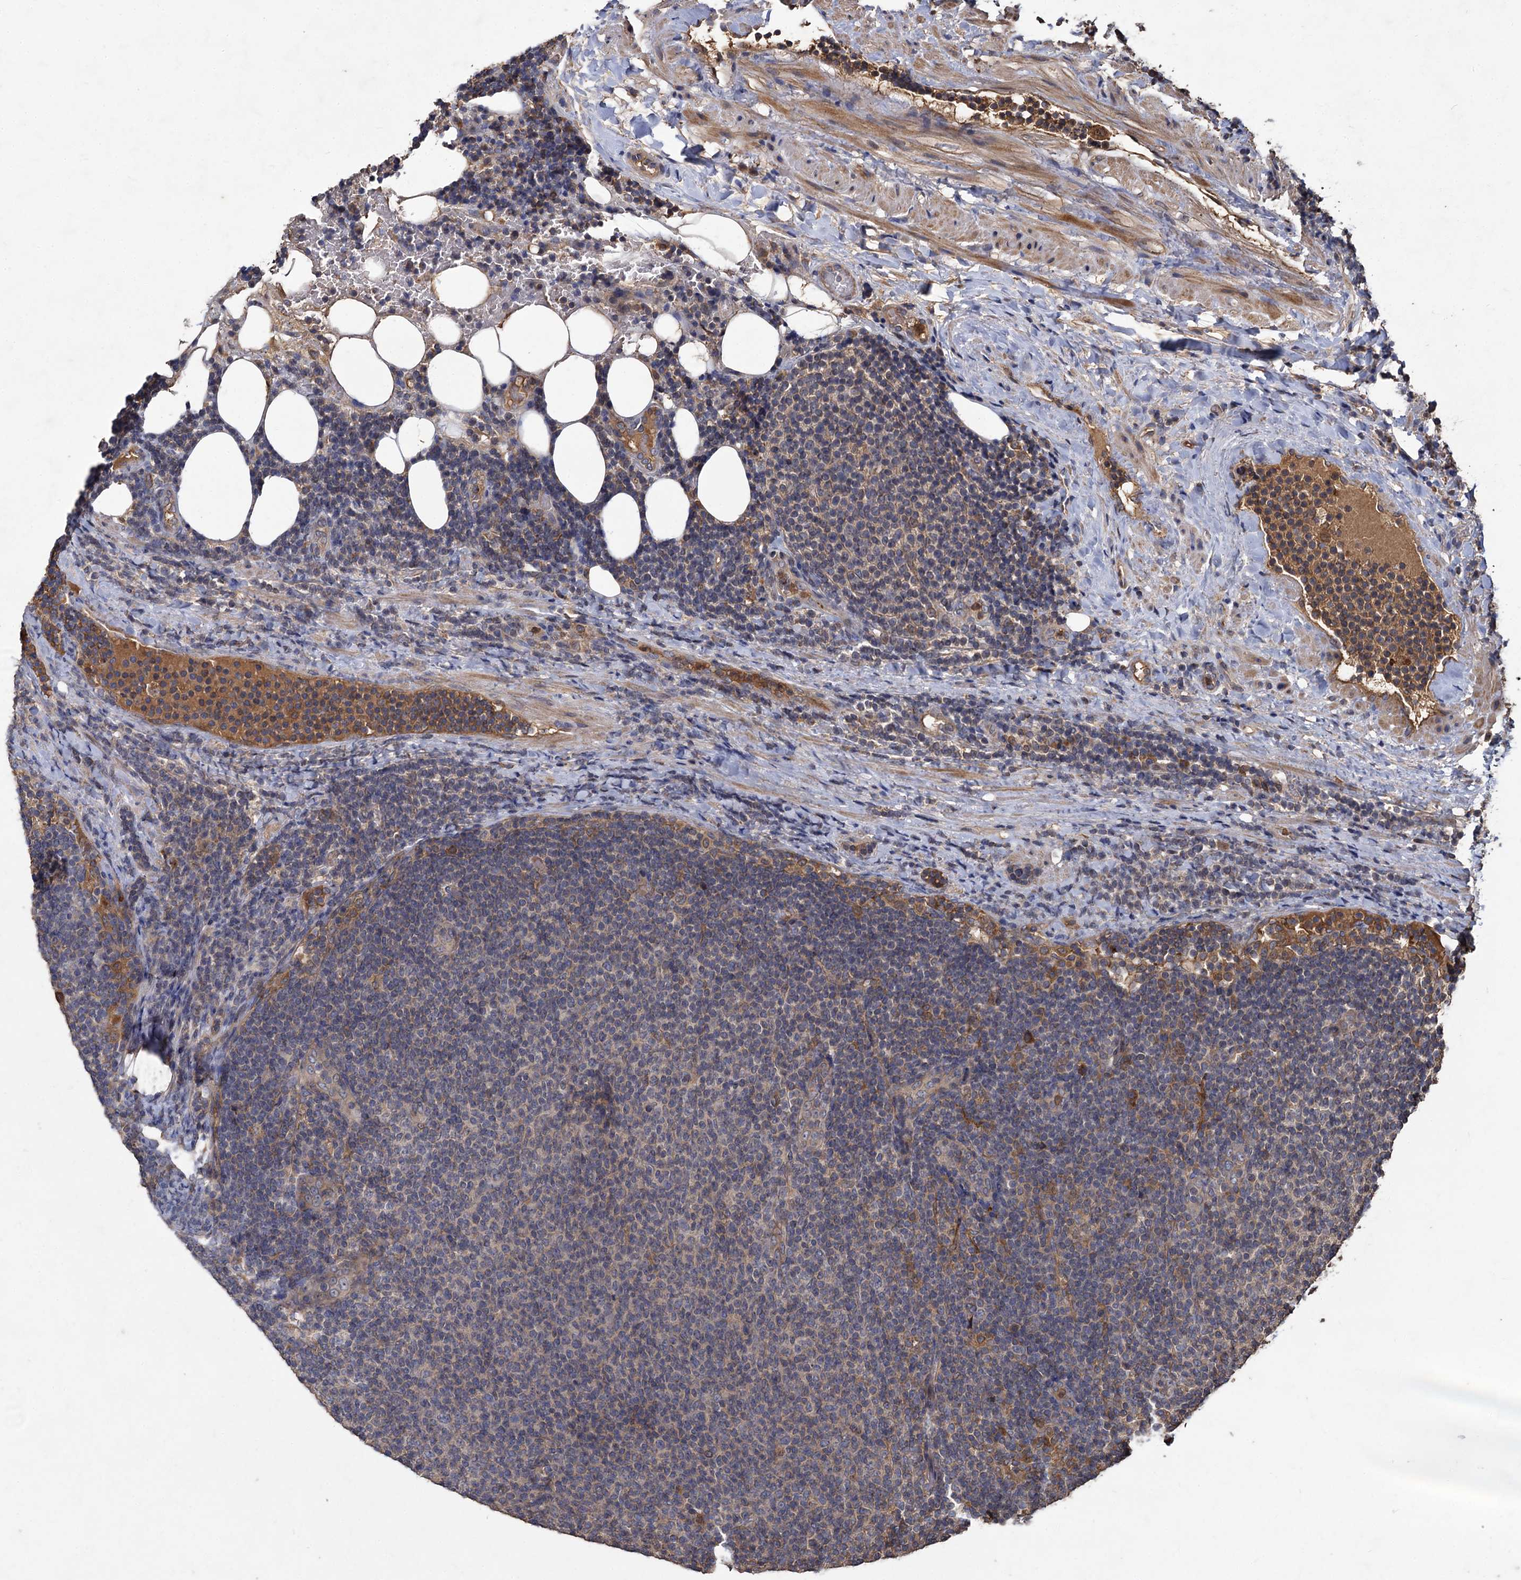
{"staining": {"intensity": "negative", "quantity": "none", "location": "none"}, "tissue": "lymphoma", "cell_type": "Tumor cells", "image_type": "cancer", "snomed": [{"axis": "morphology", "description": "Malignant lymphoma, non-Hodgkin's type, Low grade"}, {"axis": "topography", "description": "Lymph node"}], "caption": "There is no significant staining in tumor cells of malignant lymphoma, non-Hodgkin's type (low-grade). (Brightfield microscopy of DAB immunohistochemistry (IHC) at high magnification).", "gene": "GCLC", "patient": {"sex": "male", "age": 66}}